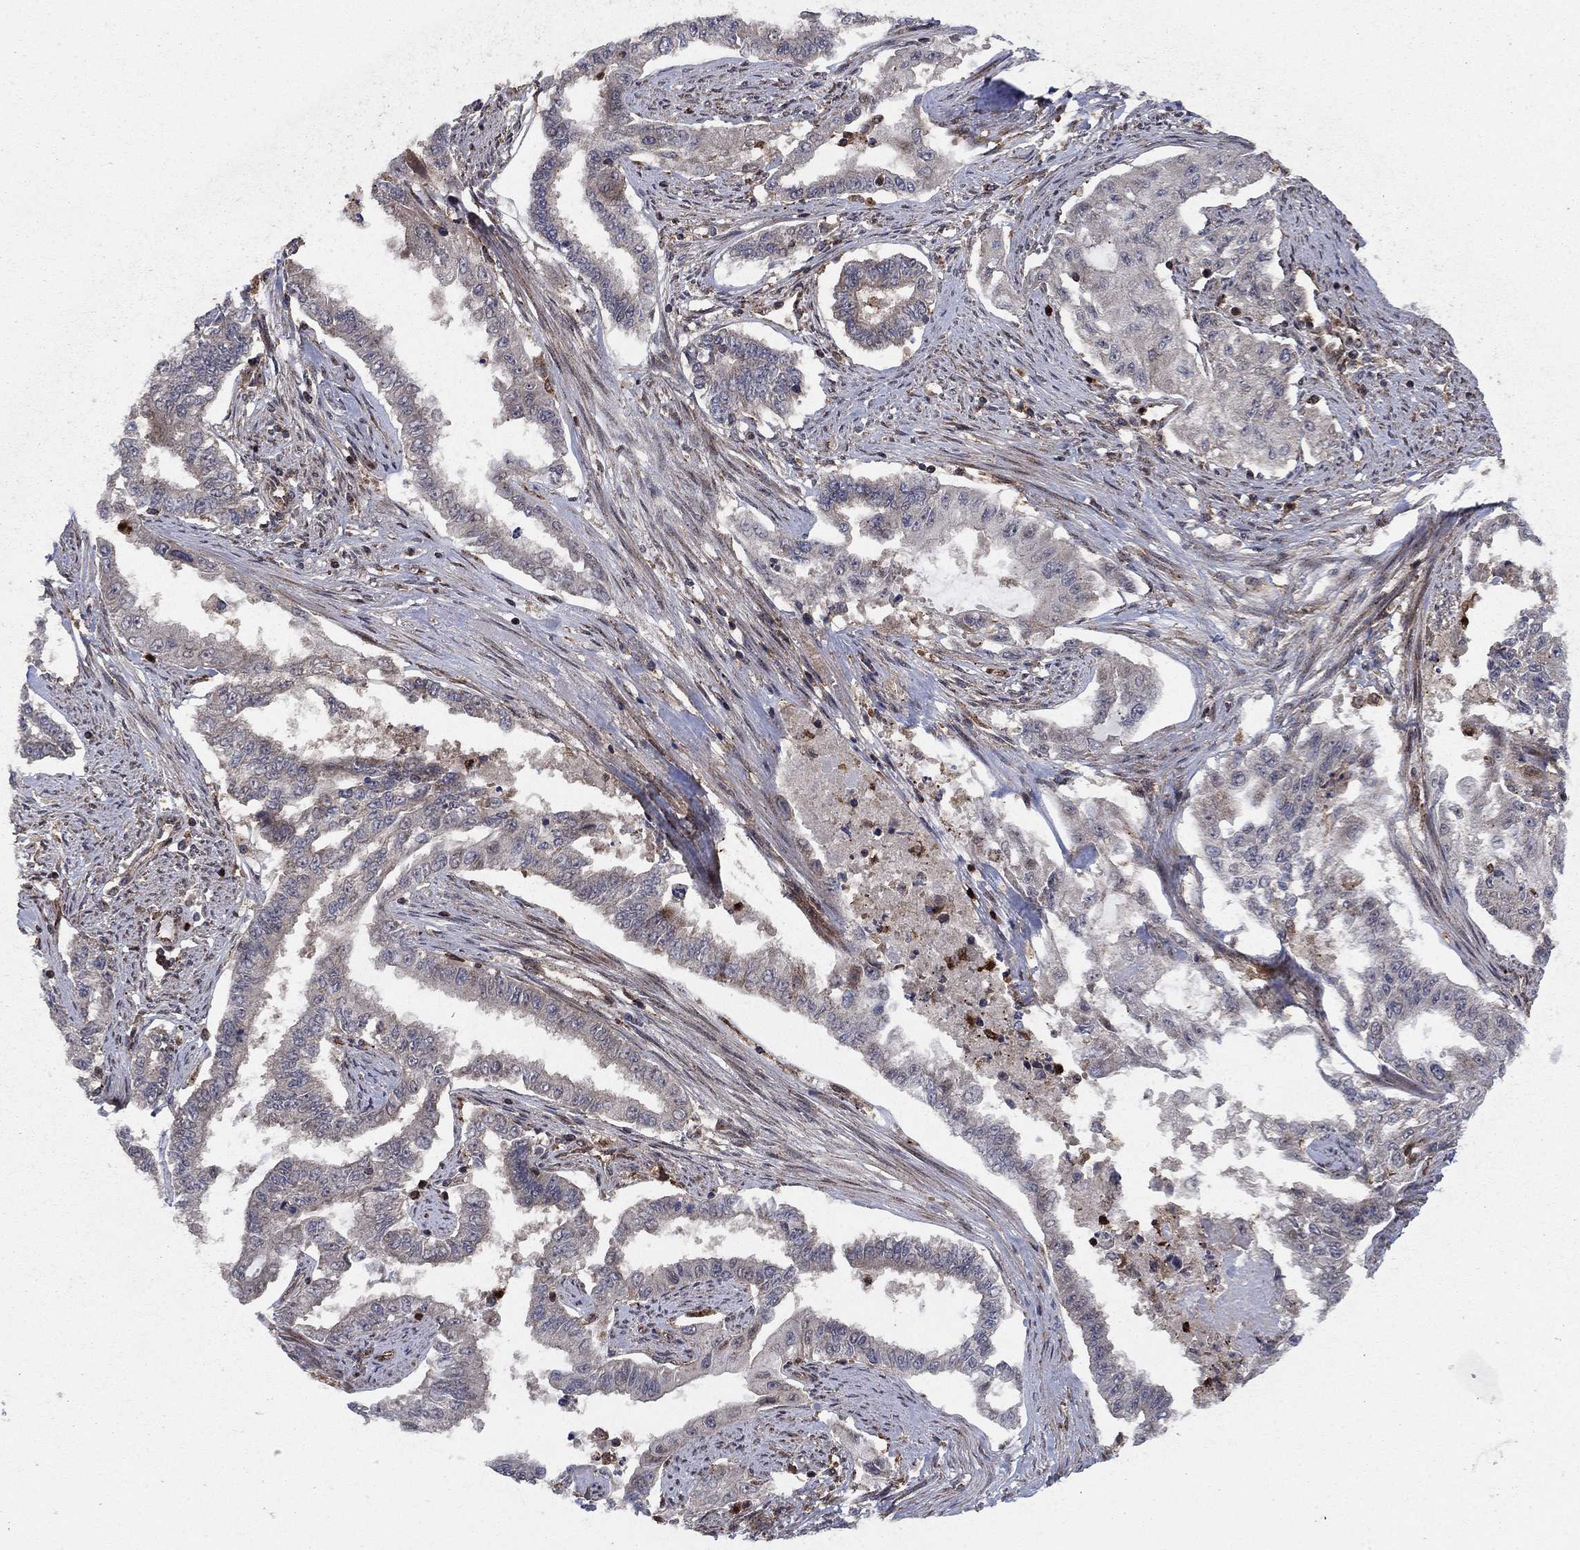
{"staining": {"intensity": "negative", "quantity": "none", "location": "none"}, "tissue": "endometrial cancer", "cell_type": "Tumor cells", "image_type": "cancer", "snomed": [{"axis": "morphology", "description": "Adenocarcinoma, NOS"}, {"axis": "topography", "description": "Uterus"}], "caption": "High power microscopy histopathology image of an immunohistochemistry (IHC) histopathology image of endometrial cancer, revealing no significant expression in tumor cells.", "gene": "IFI35", "patient": {"sex": "female", "age": 59}}